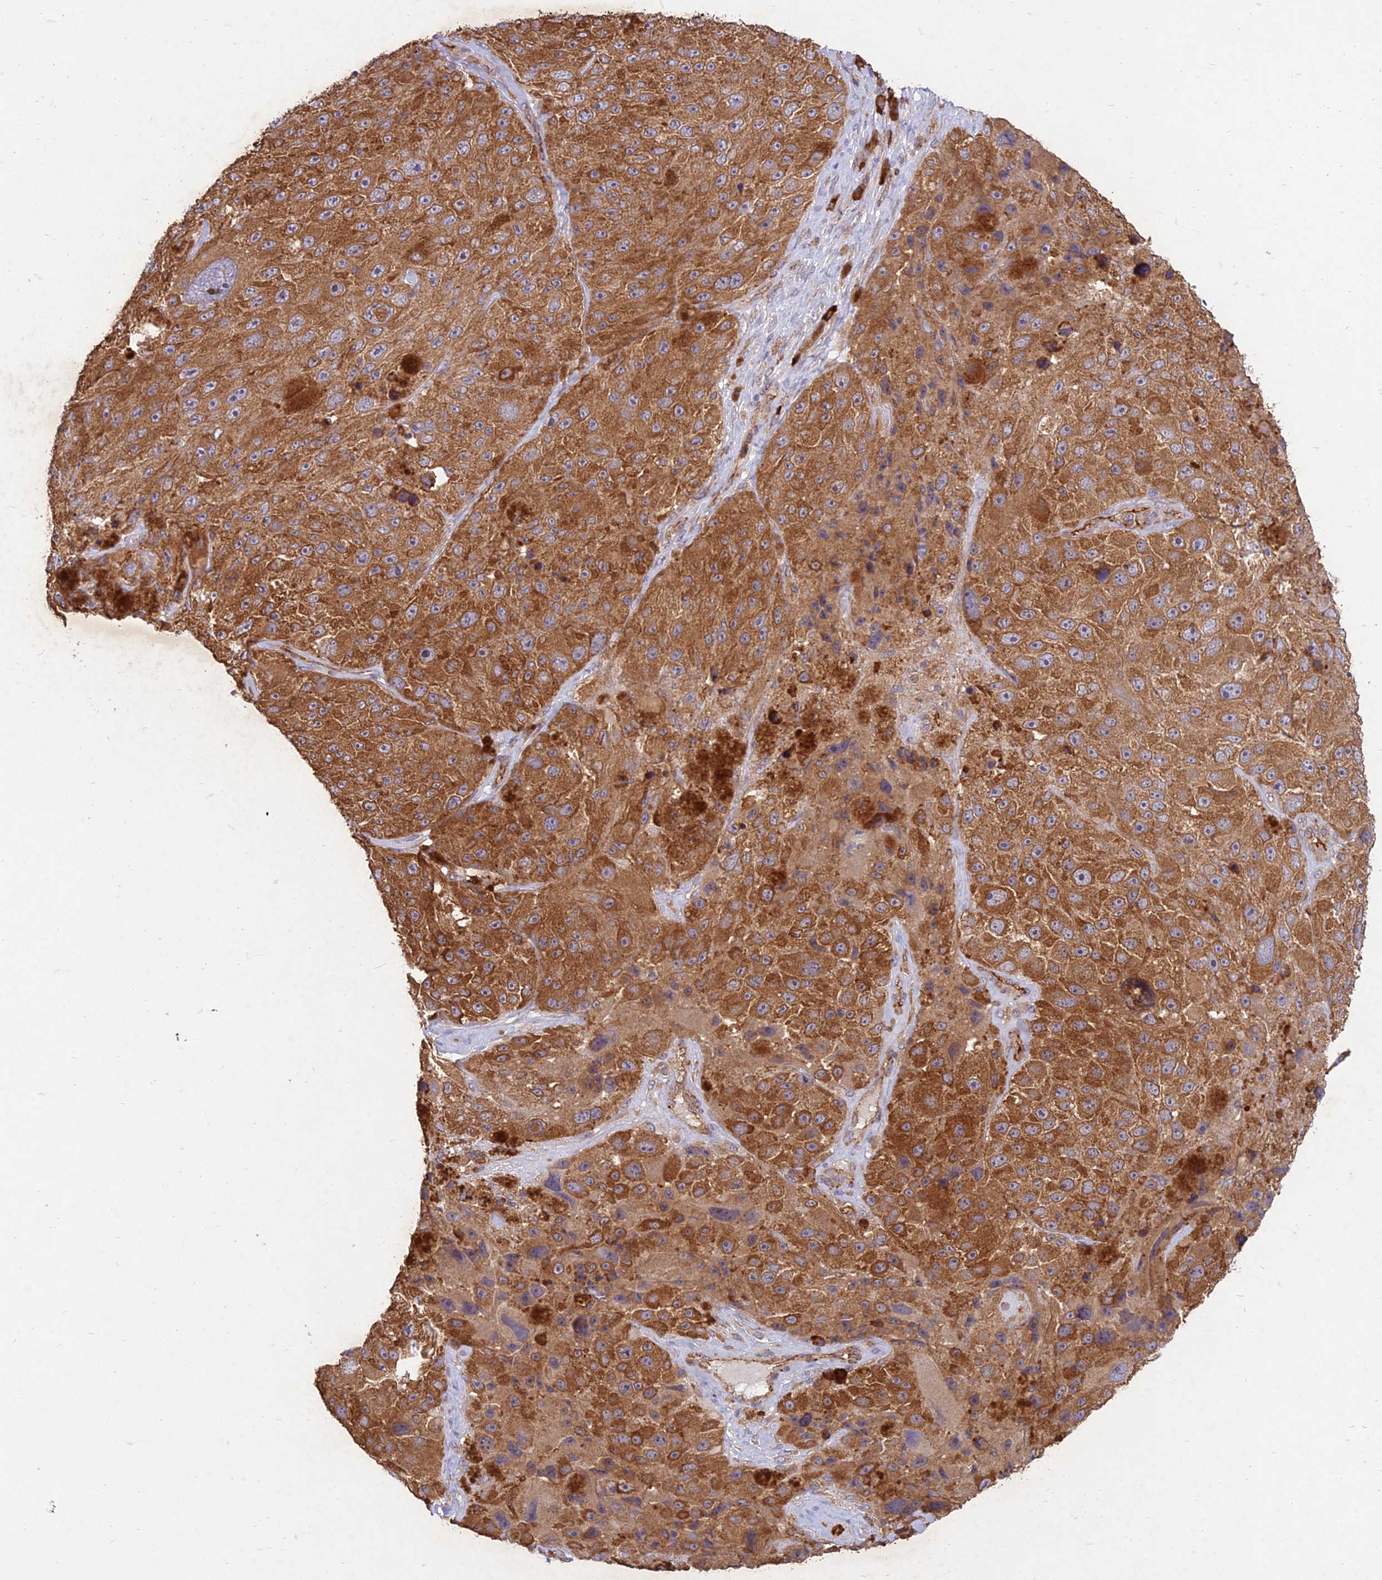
{"staining": {"intensity": "moderate", "quantity": ">75%", "location": "cytoplasmic/membranous"}, "tissue": "melanoma", "cell_type": "Tumor cells", "image_type": "cancer", "snomed": [{"axis": "morphology", "description": "Malignant melanoma, Metastatic site"}, {"axis": "topography", "description": "Lymph node"}], "caption": "Melanoma stained with a brown dye exhibits moderate cytoplasmic/membranous positive positivity in approximately >75% of tumor cells.", "gene": "NXNL2", "patient": {"sex": "male", "age": 62}}